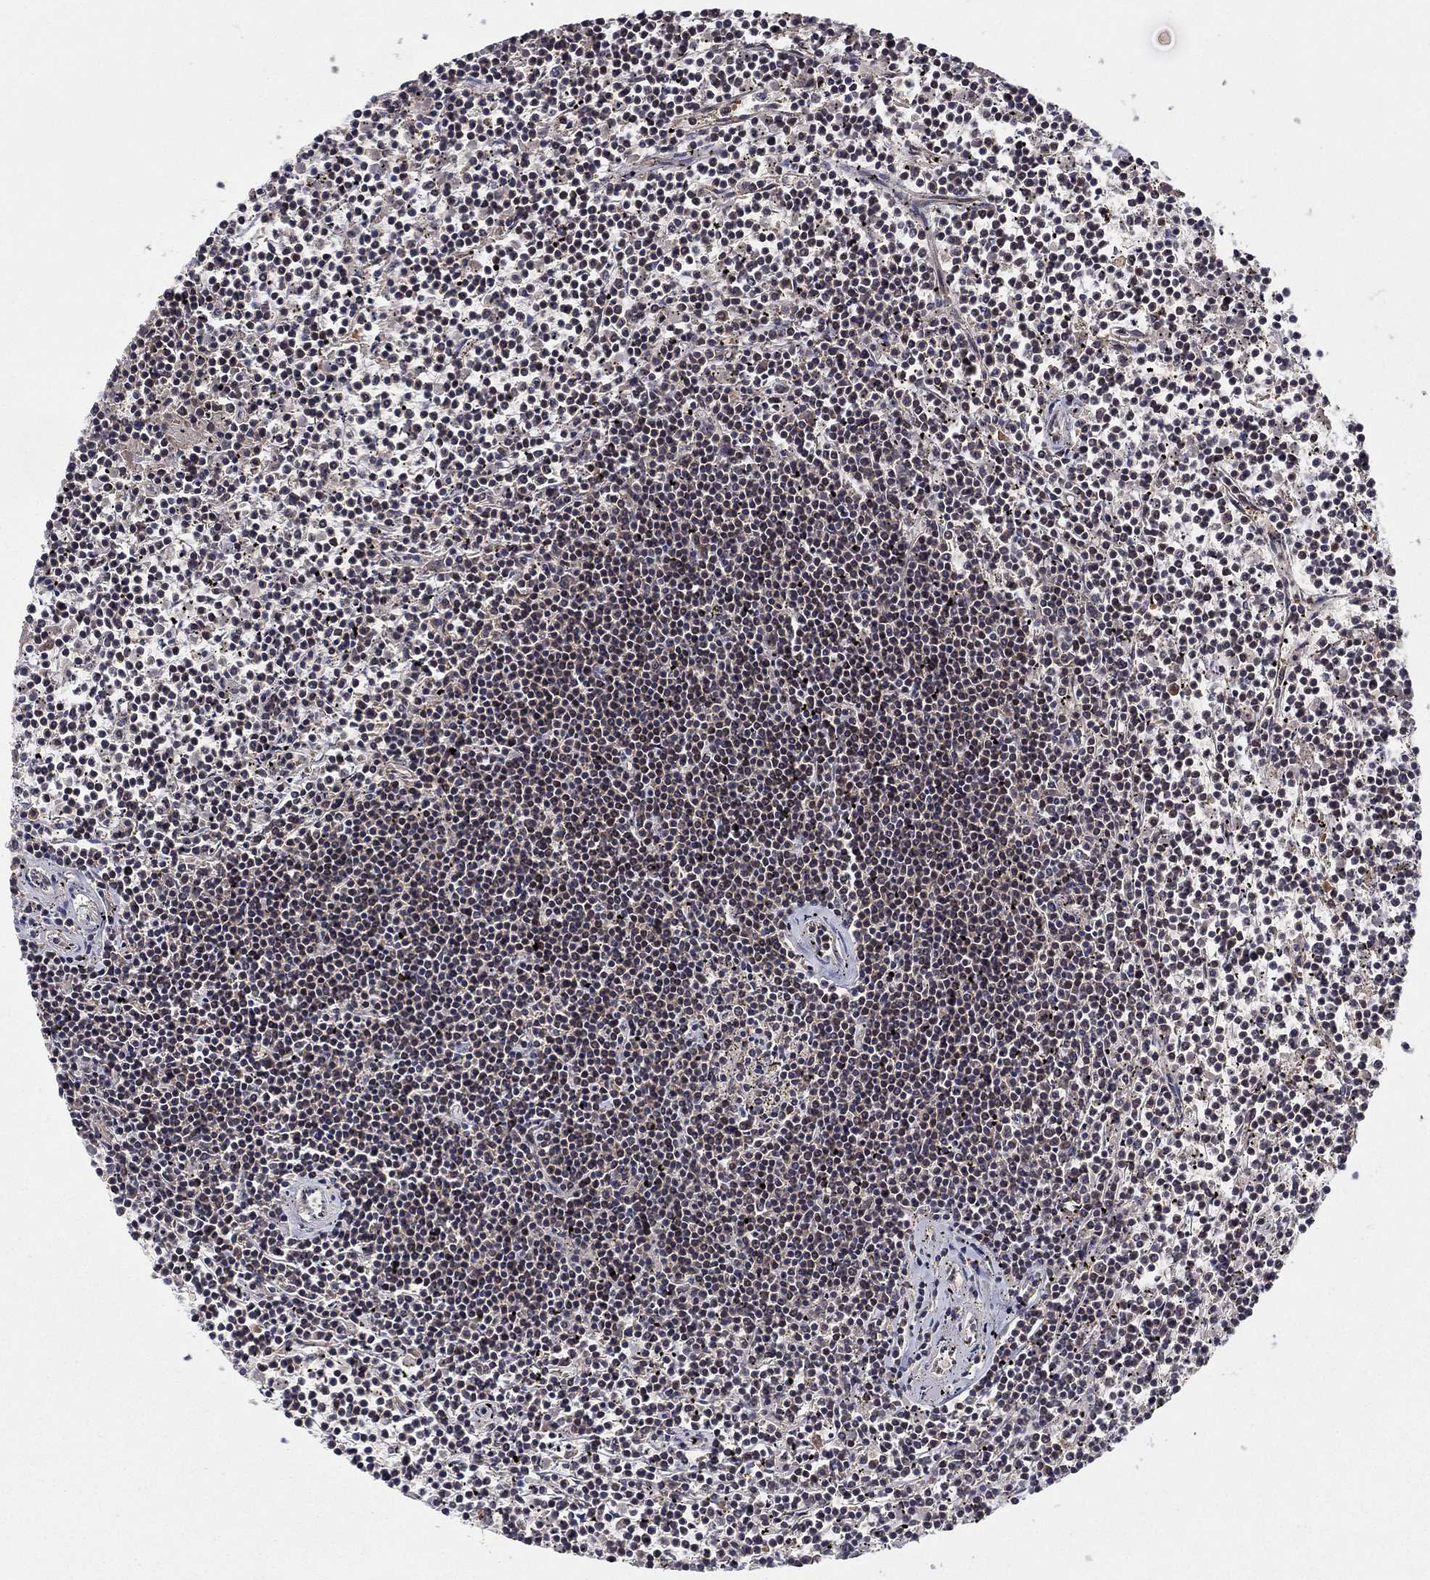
{"staining": {"intensity": "negative", "quantity": "none", "location": "none"}, "tissue": "lymphoma", "cell_type": "Tumor cells", "image_type": "cancer", "snomed": [{"axis": "morphology", "description": "Malignant lymphoma, non-Hodgkin's type, Low grade"}, {"axis": "topography", "description": "Spleen"}], "caption": "DAB immunohistochemical staining of human lymphoma exhibits no significant expression in tumor cells.", "gene": "BMERB1", "patient": {"sex": "female", "age": 19}}